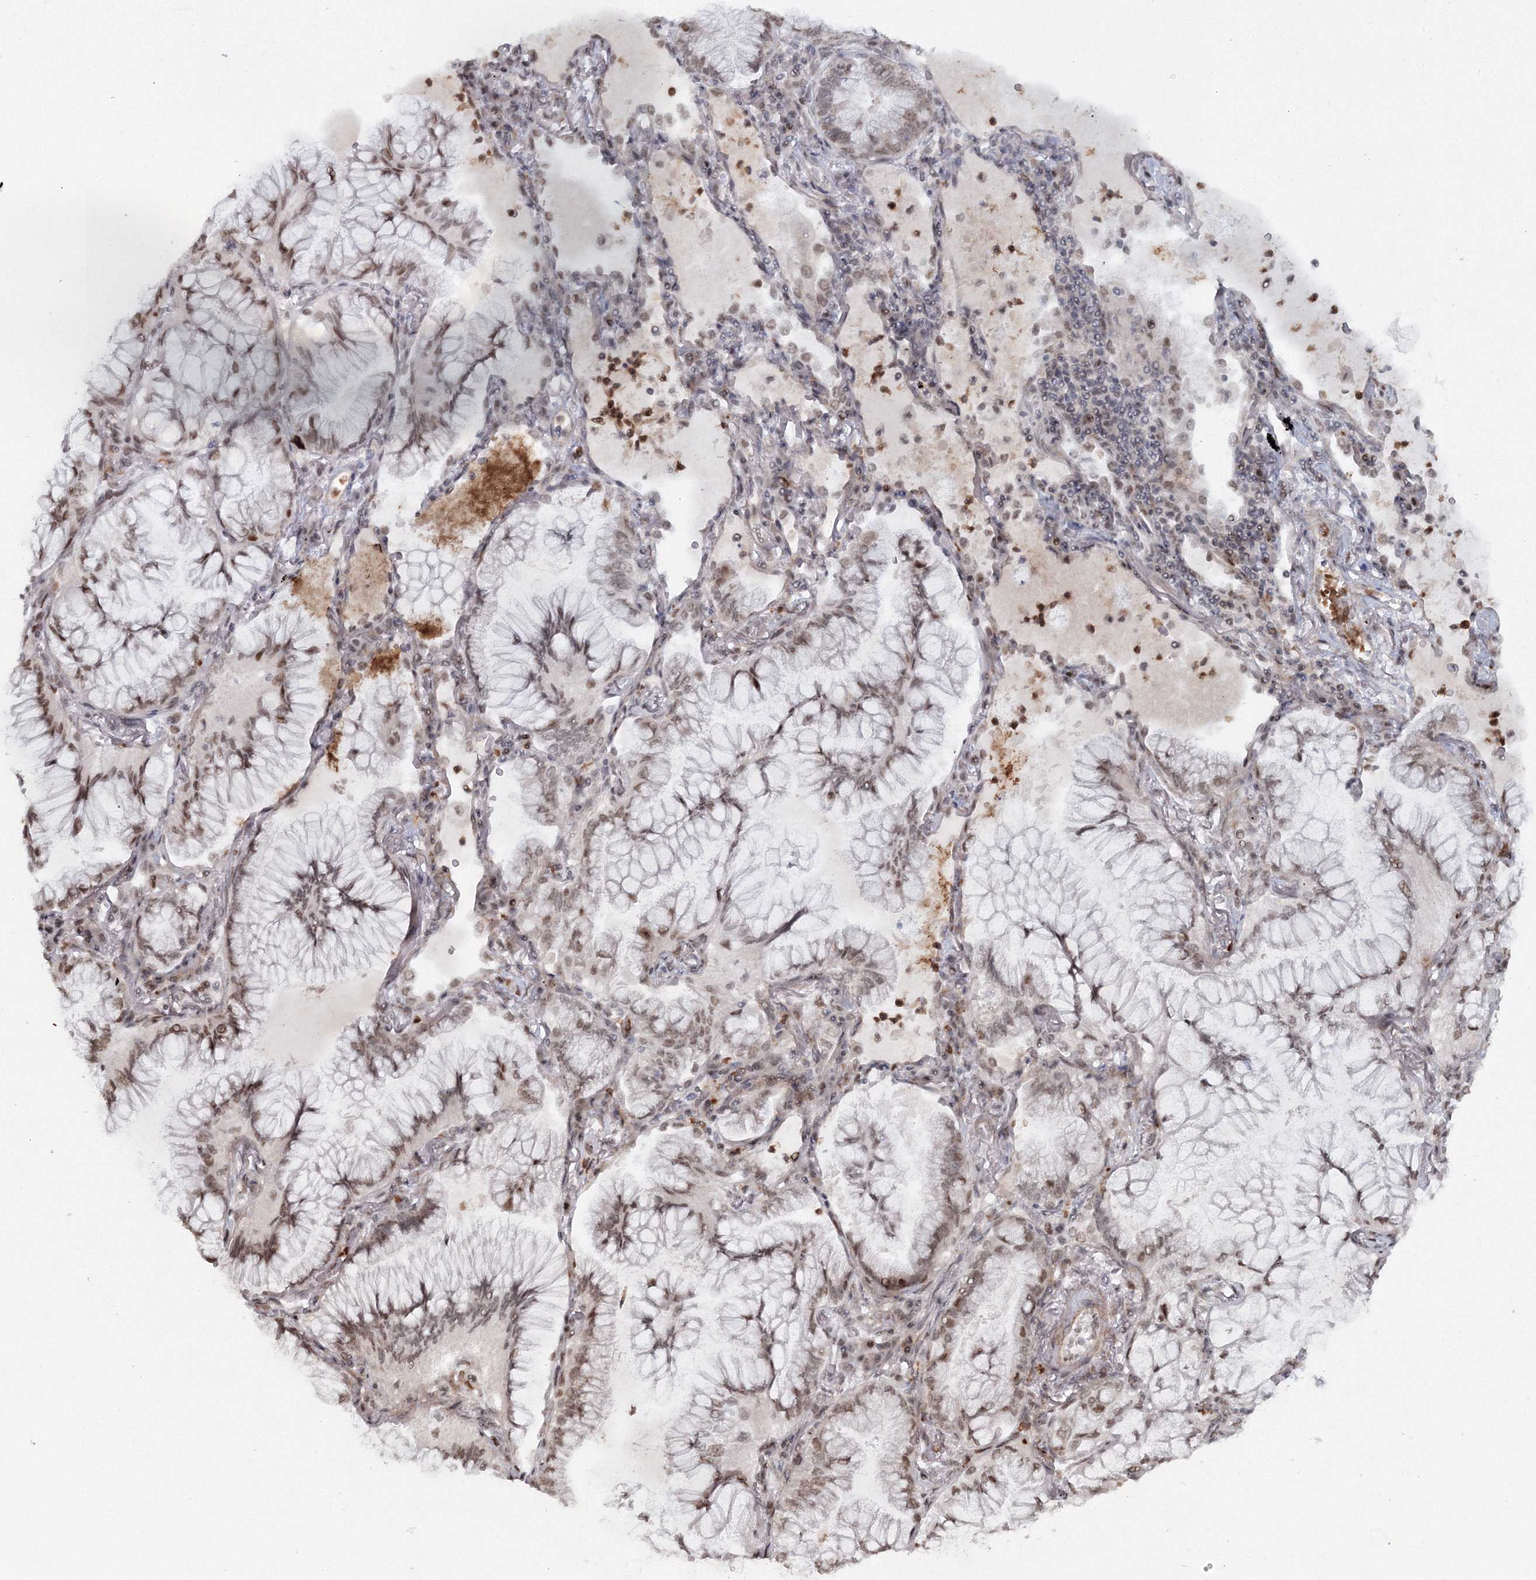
{"staining": {"intensity": "moderate", "quantity": "25%-75%", "location": "nuclear"}, "tissue": "lung cancer", "cell_type": "Tumor cells", "image_type": "cancer", "snomed": [{"axis": "morphology", "description": "Adenocarcinoma, NOS"}, {"axis": "topography", "description": "Lung"}], "caption": "This is an image of IHC staining of lung cancer (adenocarcinoma), which shows moderate positivity in the nuclear of tumor cells.", "gene": "C3orf33", "patient": {"sex": "female", "age": 70}}